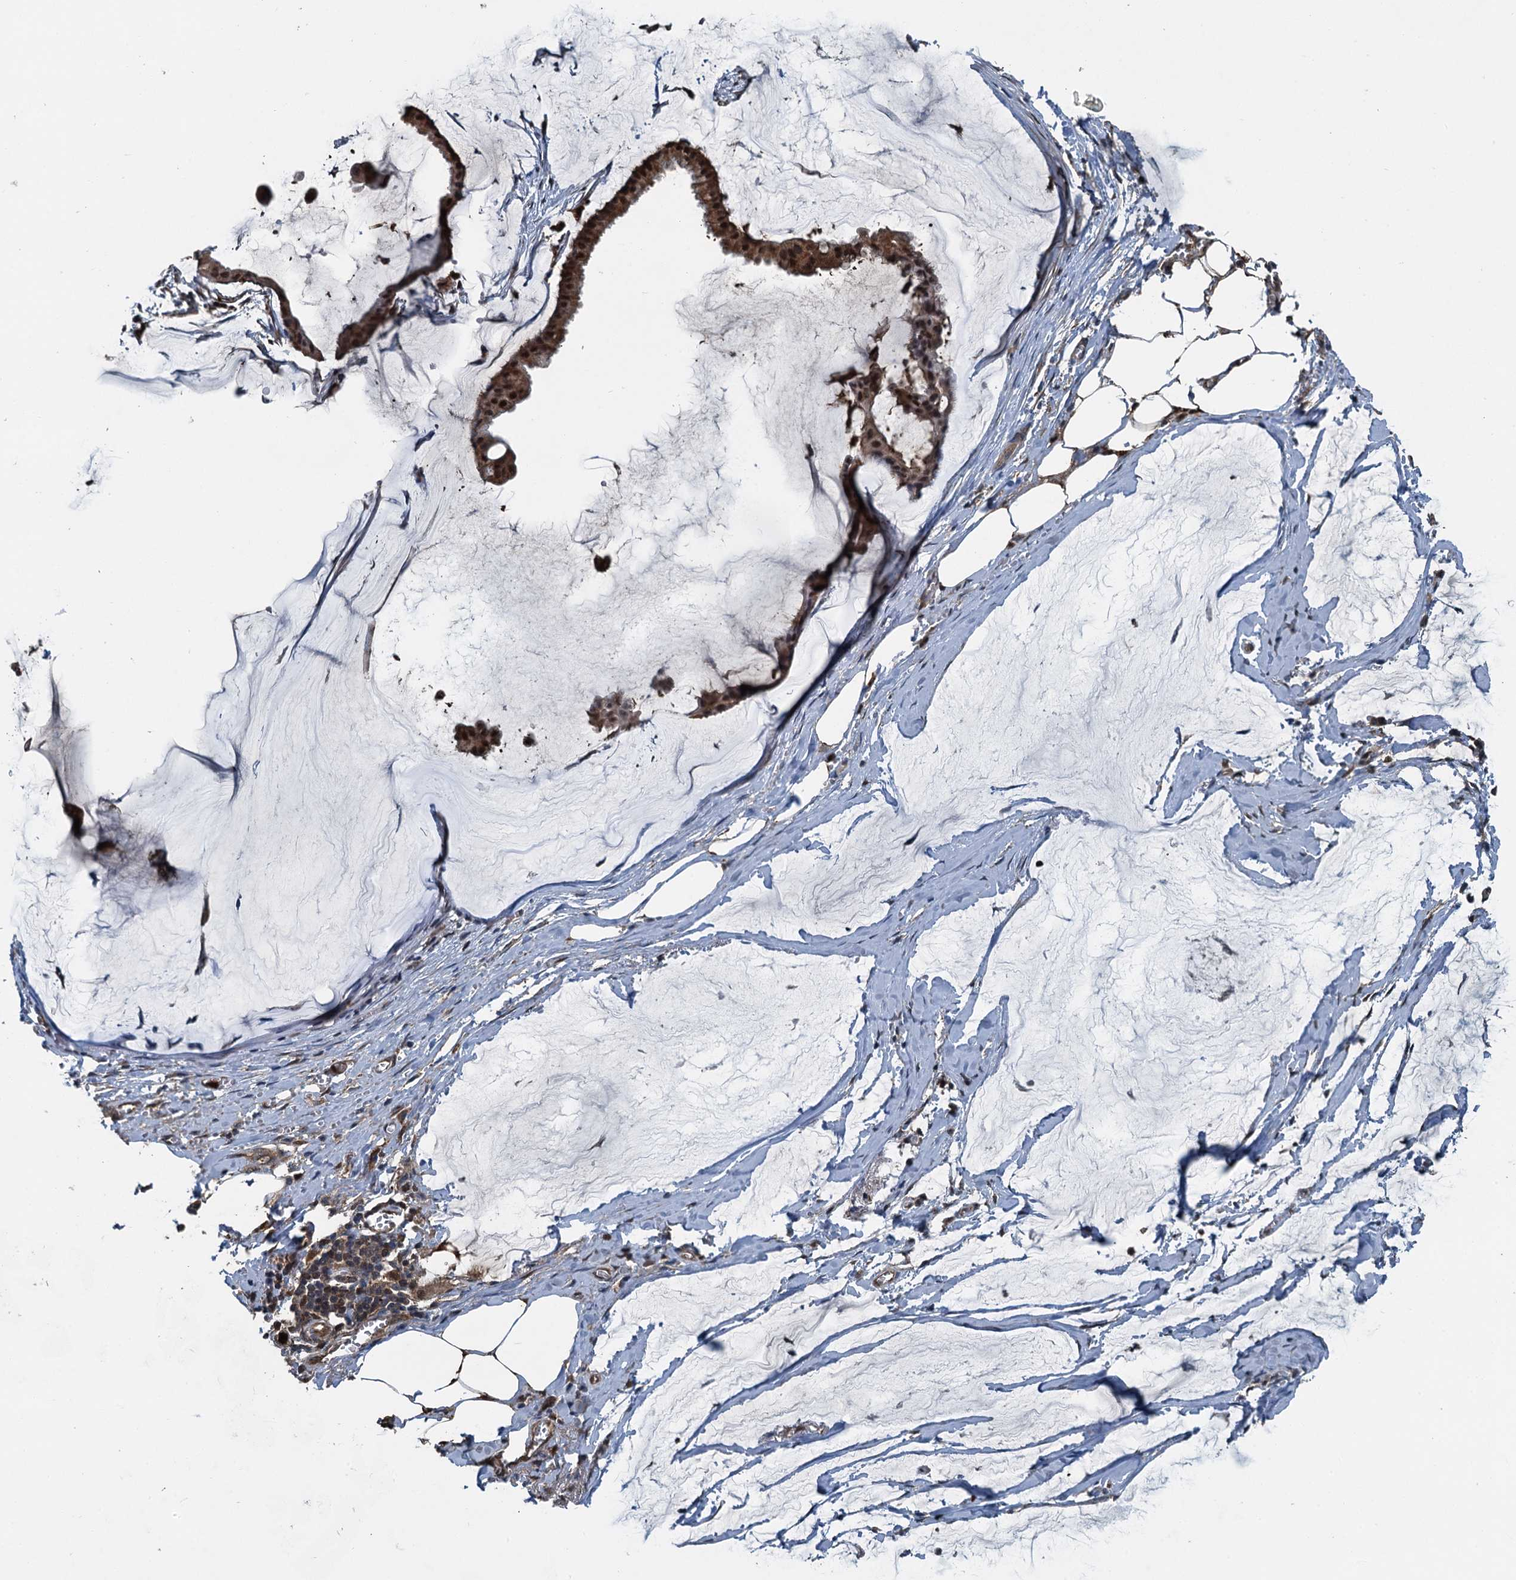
{"staining": {"intensity": "moderate", "quantity": ">75%", "location": "cytoplasmic/membranous,nuclear"}, "tissue": "ovarian cancer", "cell_type": "Tumor cells", "image_type": "cancer", "snomed": [{"axis": "morphology", "description": "Cystadenocarcinoma, mucinous, NOS"}, {"axis": "topography", "description": "Ovary"}], "caption": "Approximately >75% of tumor cells in ovarian cancer reveal moderate cytoplasmic/membranous and nuclear protein expression as visualized by brown immunohistochemical staining.", "gene": "GPI", "patient": {"sex": "female", "age": 73}}